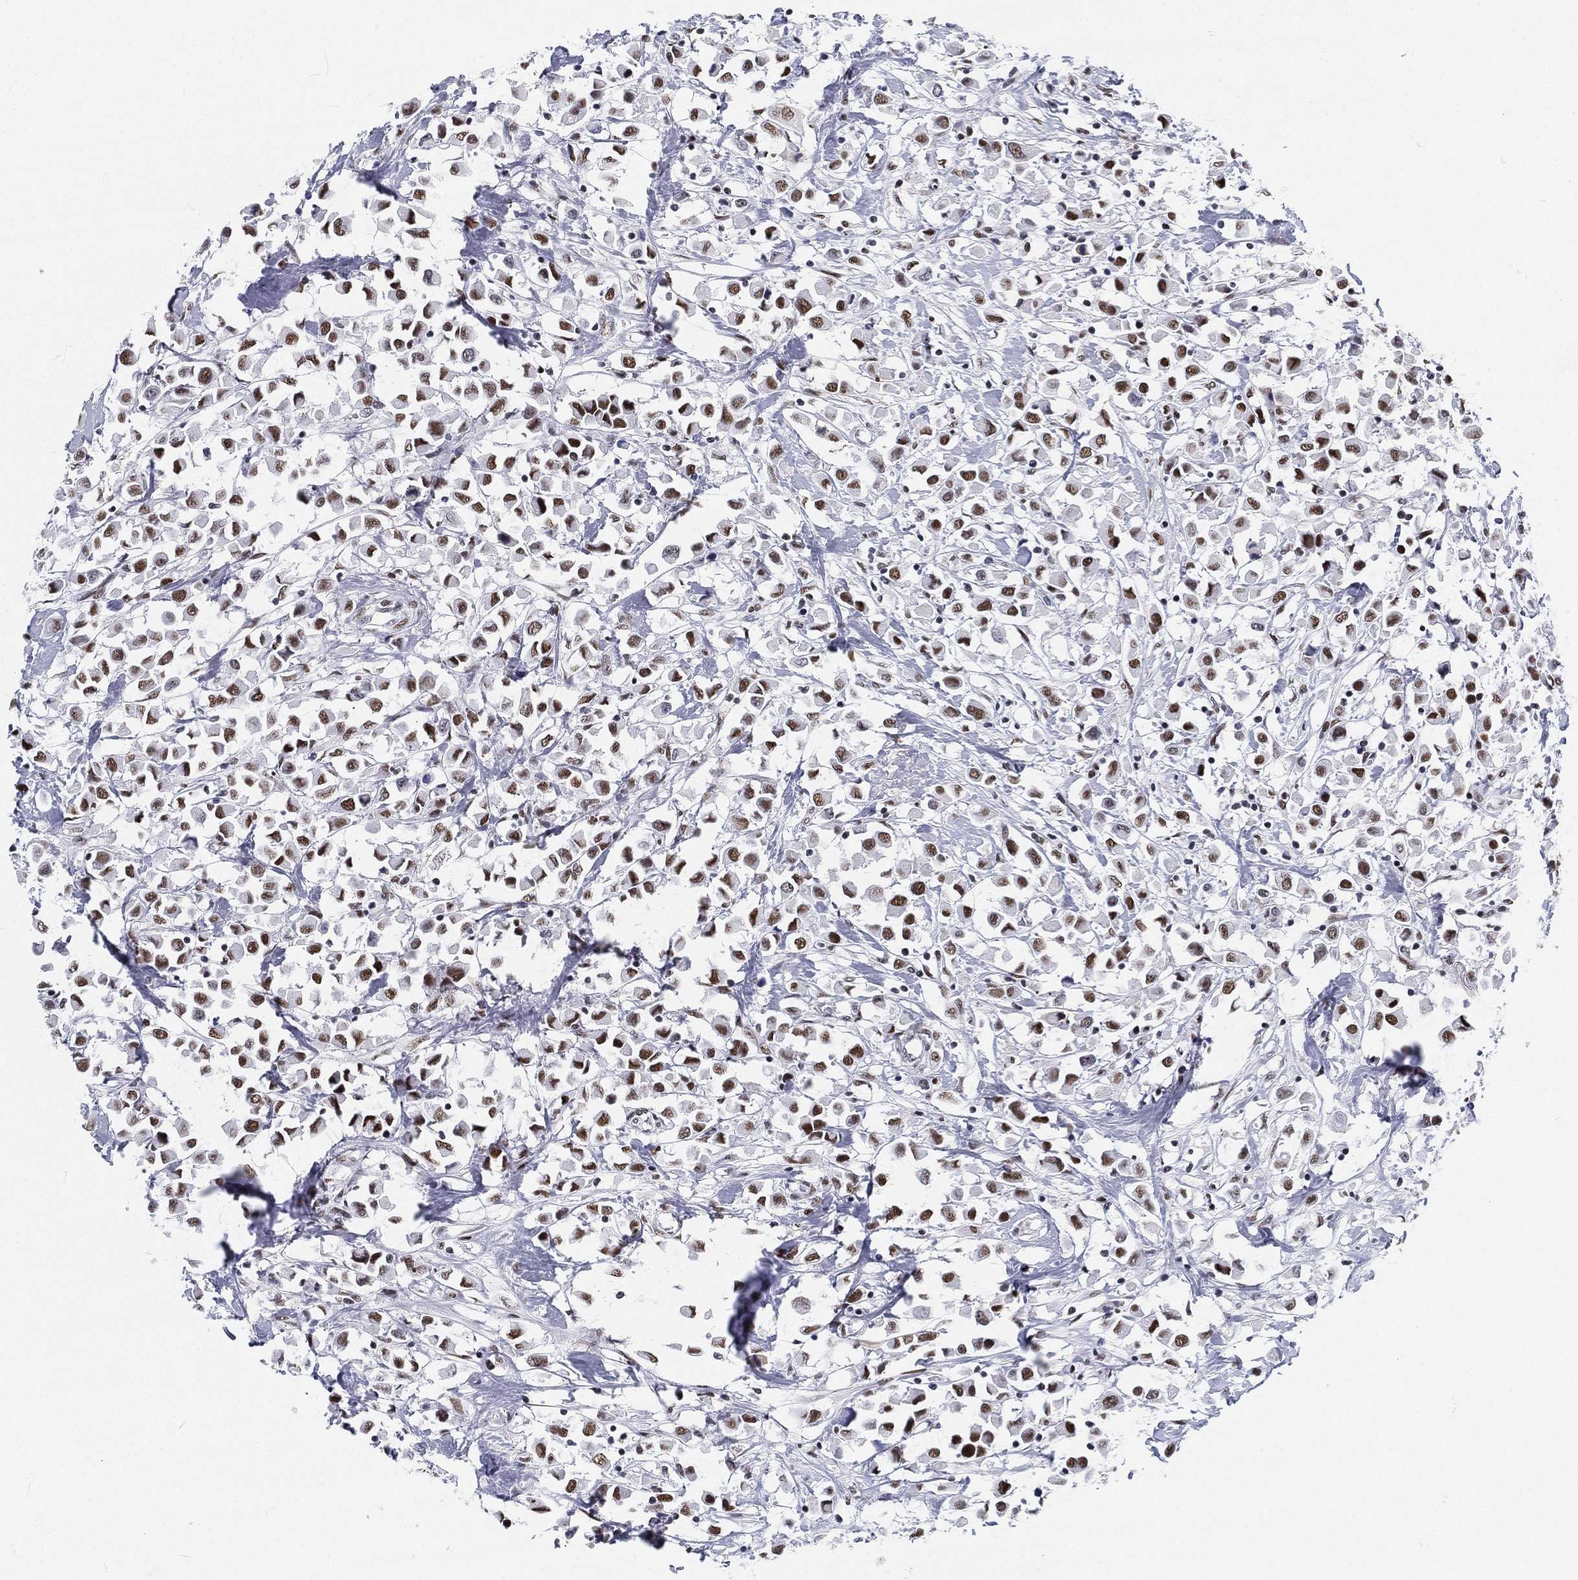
{"staining": {"intensity": "strong", "quantity": "25%-75%", "location": "nuclear"}, "tissue": "breast cancer", "cell_type": "Tumor cells", "image_type": "cancer", "snomed": [{"axis": "morphology", "description": "Duct carcinoma"}, {"axis": "topography", "description": "Breast"}], "caption": "Protein expression analysis of intraductal carcinoma (breast) exhibits strong nuclear positivity in about 25%-75% of tumor cells. (Stains: DAB (3,3'-diaminobenzidine) in brown, nuclei in blue, Microscopy: brightfield microscopy at high magnification).", "gene": "MAPK8IP1", "patient": {"sex": "female", "age": 61}}